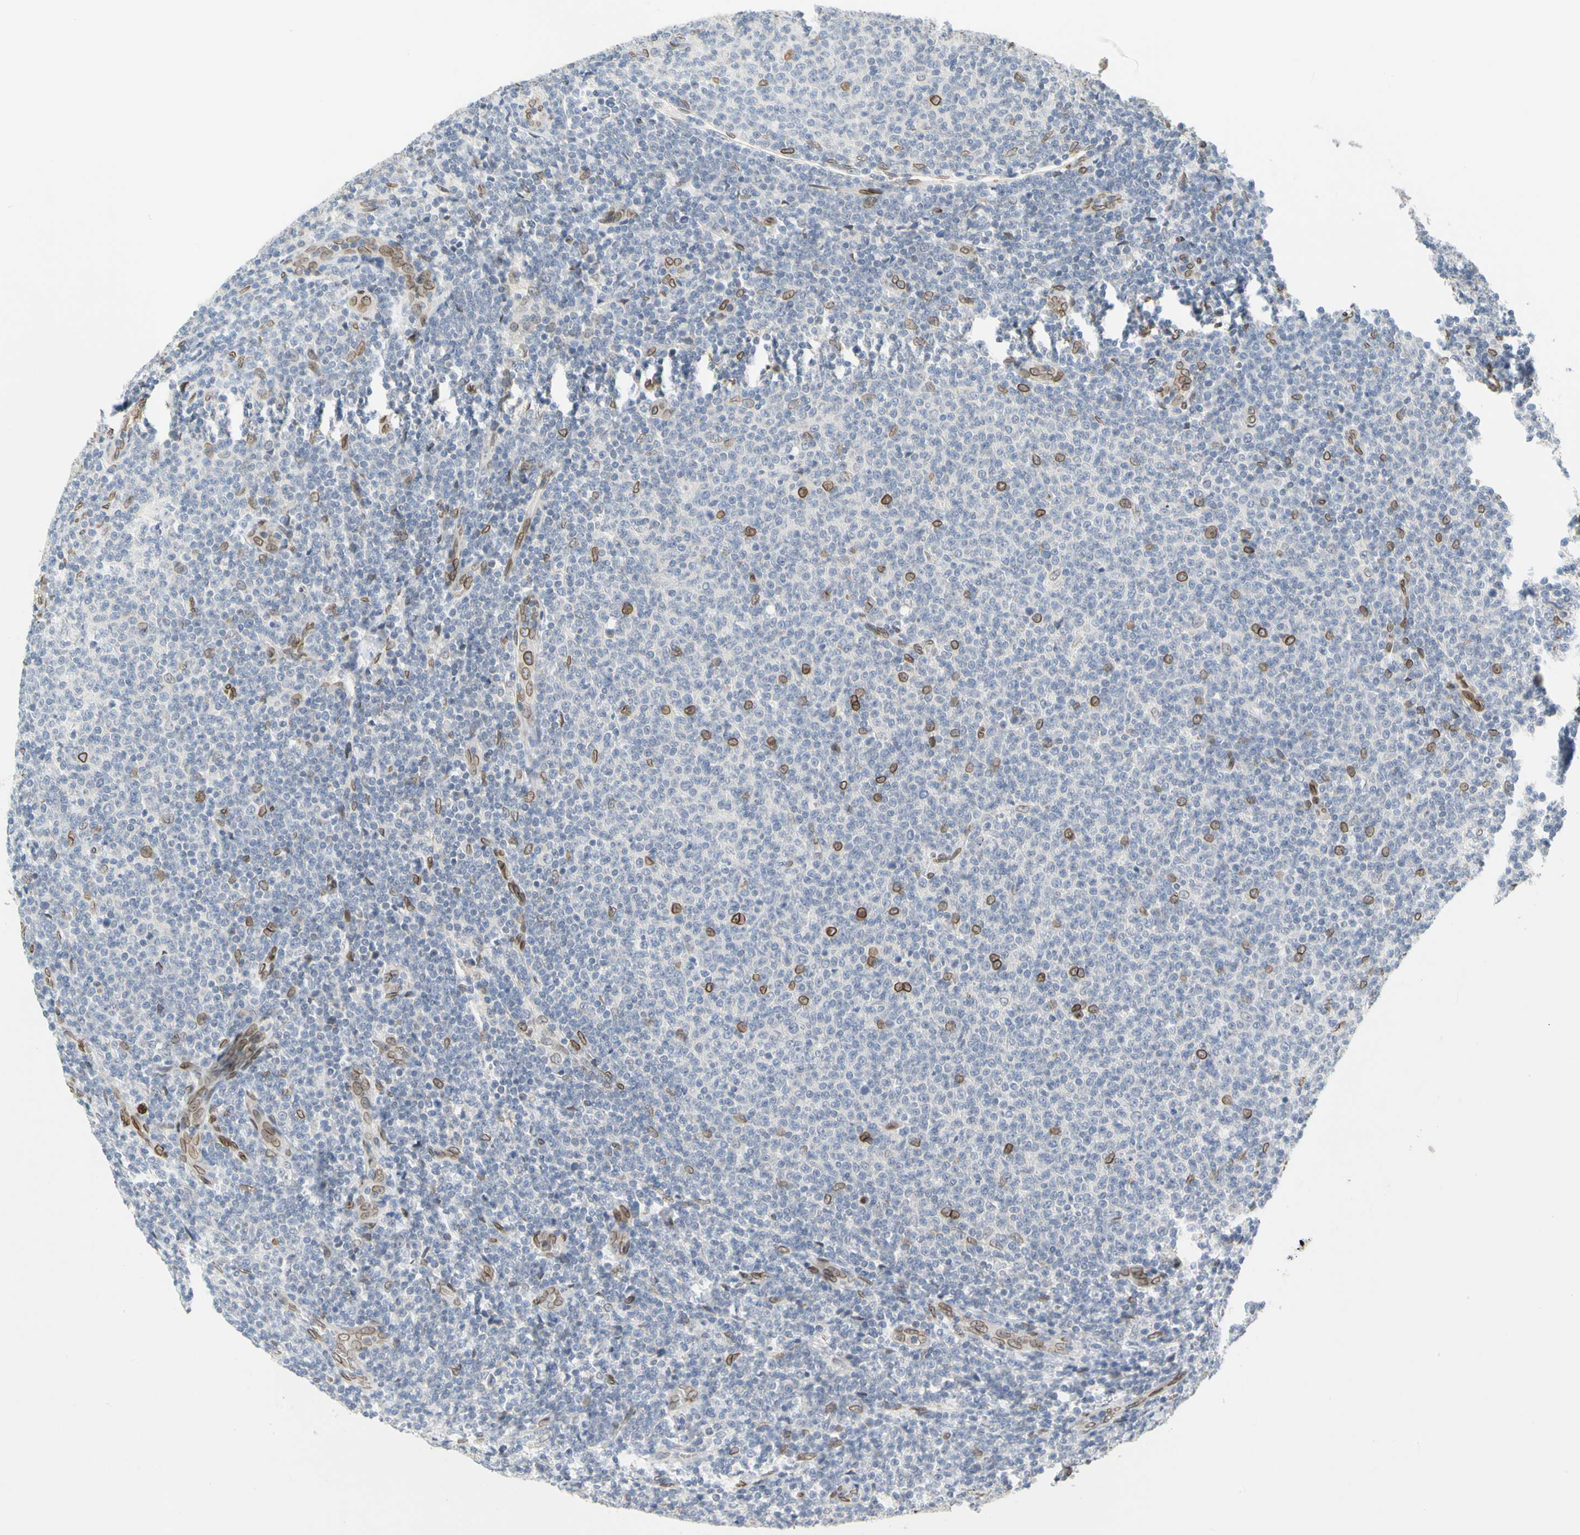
{"staining": {"intensity": "moderate", "quantity": "<25%", "location": "cytoplasmic/membranous,nuclear"}, "tissue": "lymphoma", "cell_type": "Tumor cells", "image_type": "cancer", "snomed": [{"axis": "morphology", "description": "Malignant lymphoma, non-Hodgkin's type, Low grade"}, {"axis": "topography", "description": "Lymph node"}], "caption": "Immunohistochemistry of human malignant lymphoma, non-Hodgkin's type (low-grade) exhibits low levels of moderate cytoplasmic/membranous and nuclear positivity in approximately <25% of tumor cells.", "gene": "SUN1", "patient": {"sex": "male", "age": 66}}